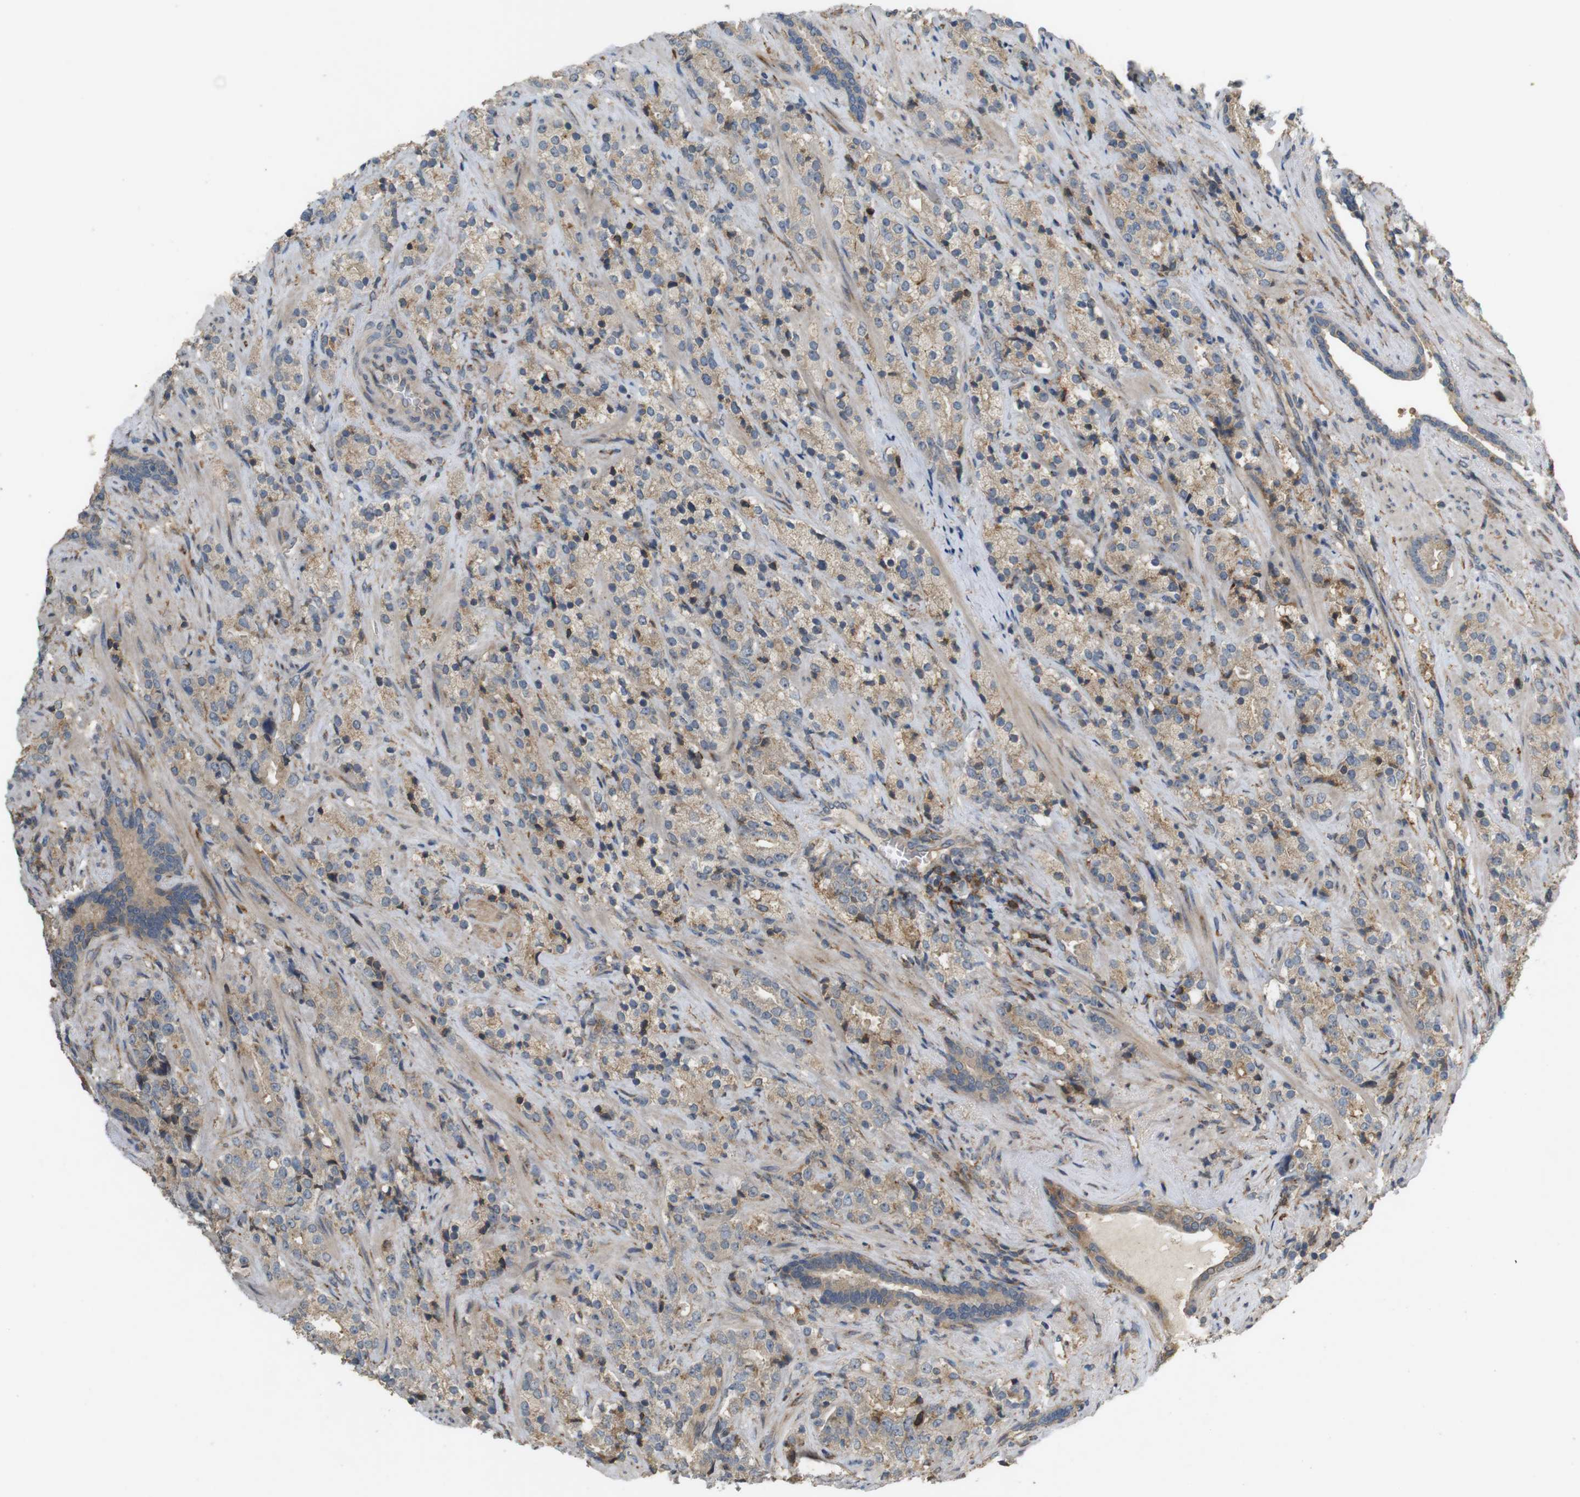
{"staining": {"intensity": "weak", "quantity": ">75%", "location": "cytoplasmic/membranous"}, "tissue": "prostate cancer", "cell_type": "Tumor cells", "image_type": "cancer", "snomed": [{"axis": "morphology", "description": "Adenocarcinoma, High grade"}, {"axis": "topography", "description": "Prostate"}], "caption": "Immunohistochemistry (IHC) staining of high-grade adenocarcinoma (prostate), which shows low levels of weak cytoplasmic/membranous expression in approximately >75% of tumor cells indicating weak cytoplasmic/membranous protein expression. The staining was performed using DAB (3,3'-diaminobenzidine) (brown) for protein detection and nuclei were counterstained in hematoxylin (blue).", "gene": "ARHGAP24", "patient": {"sex": "male", "age": 71}}